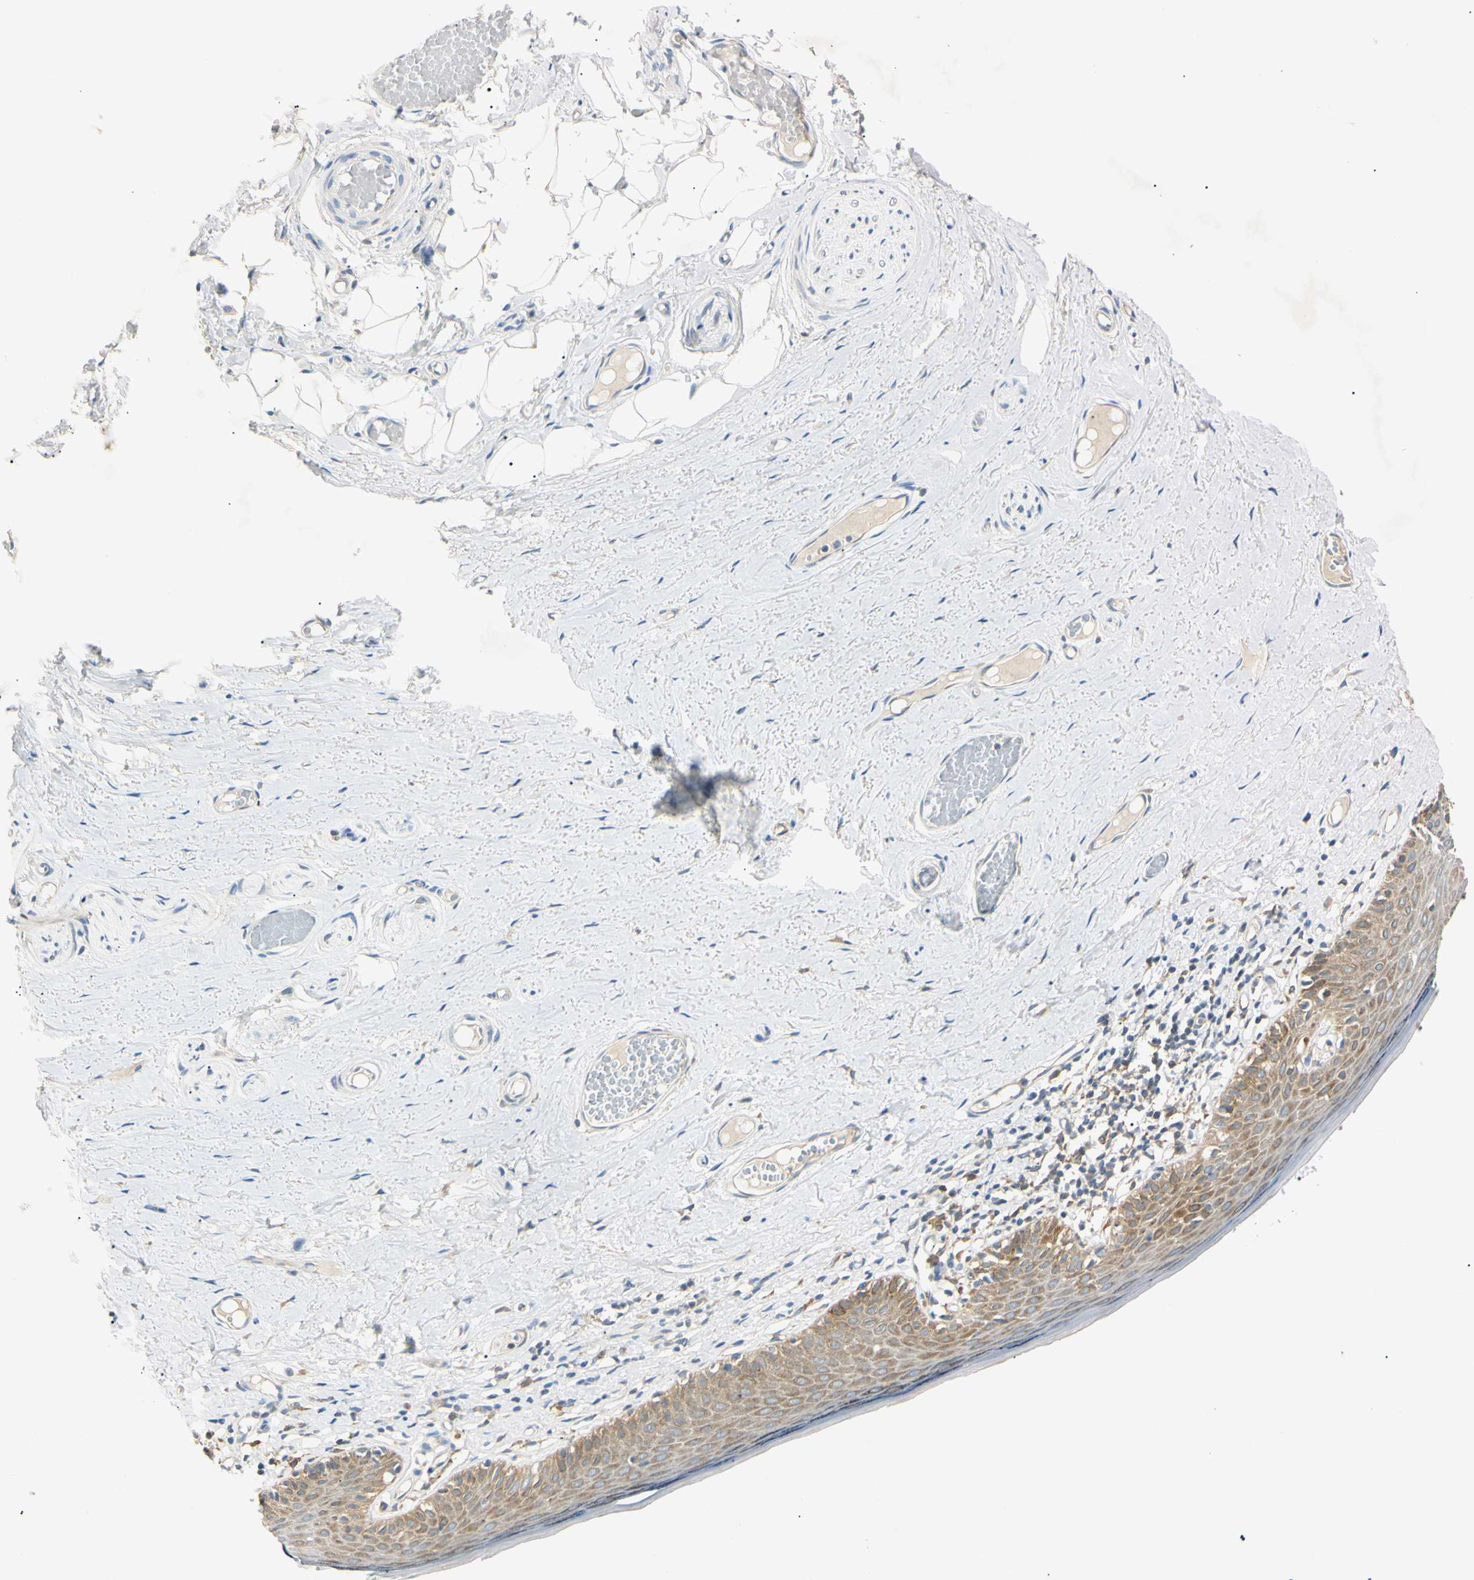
{"staining": {"intensity": "moderate", "quantity": ">75%", "location": "cytoplasmic/membranous"}, "tissue": "skin", "cell_type": "Epidermal cells", "image_type": "normal", "snomed": [{"axis": "morphology", "description": "Normal tissue, NOS"}, {"axis": "topography", "description": "Vulva"}], "caption": "Epidermal cells display medium levels of moderate cytoplasmic/membranous expression in about >75% of cells in normal human skin. (DAB (3,3'-diaminobenzidine) = brown stain, brightfield microscopy at high magnification).", "gene": "DNAJB12", "patient": {"sex": "female", "age": 54}}